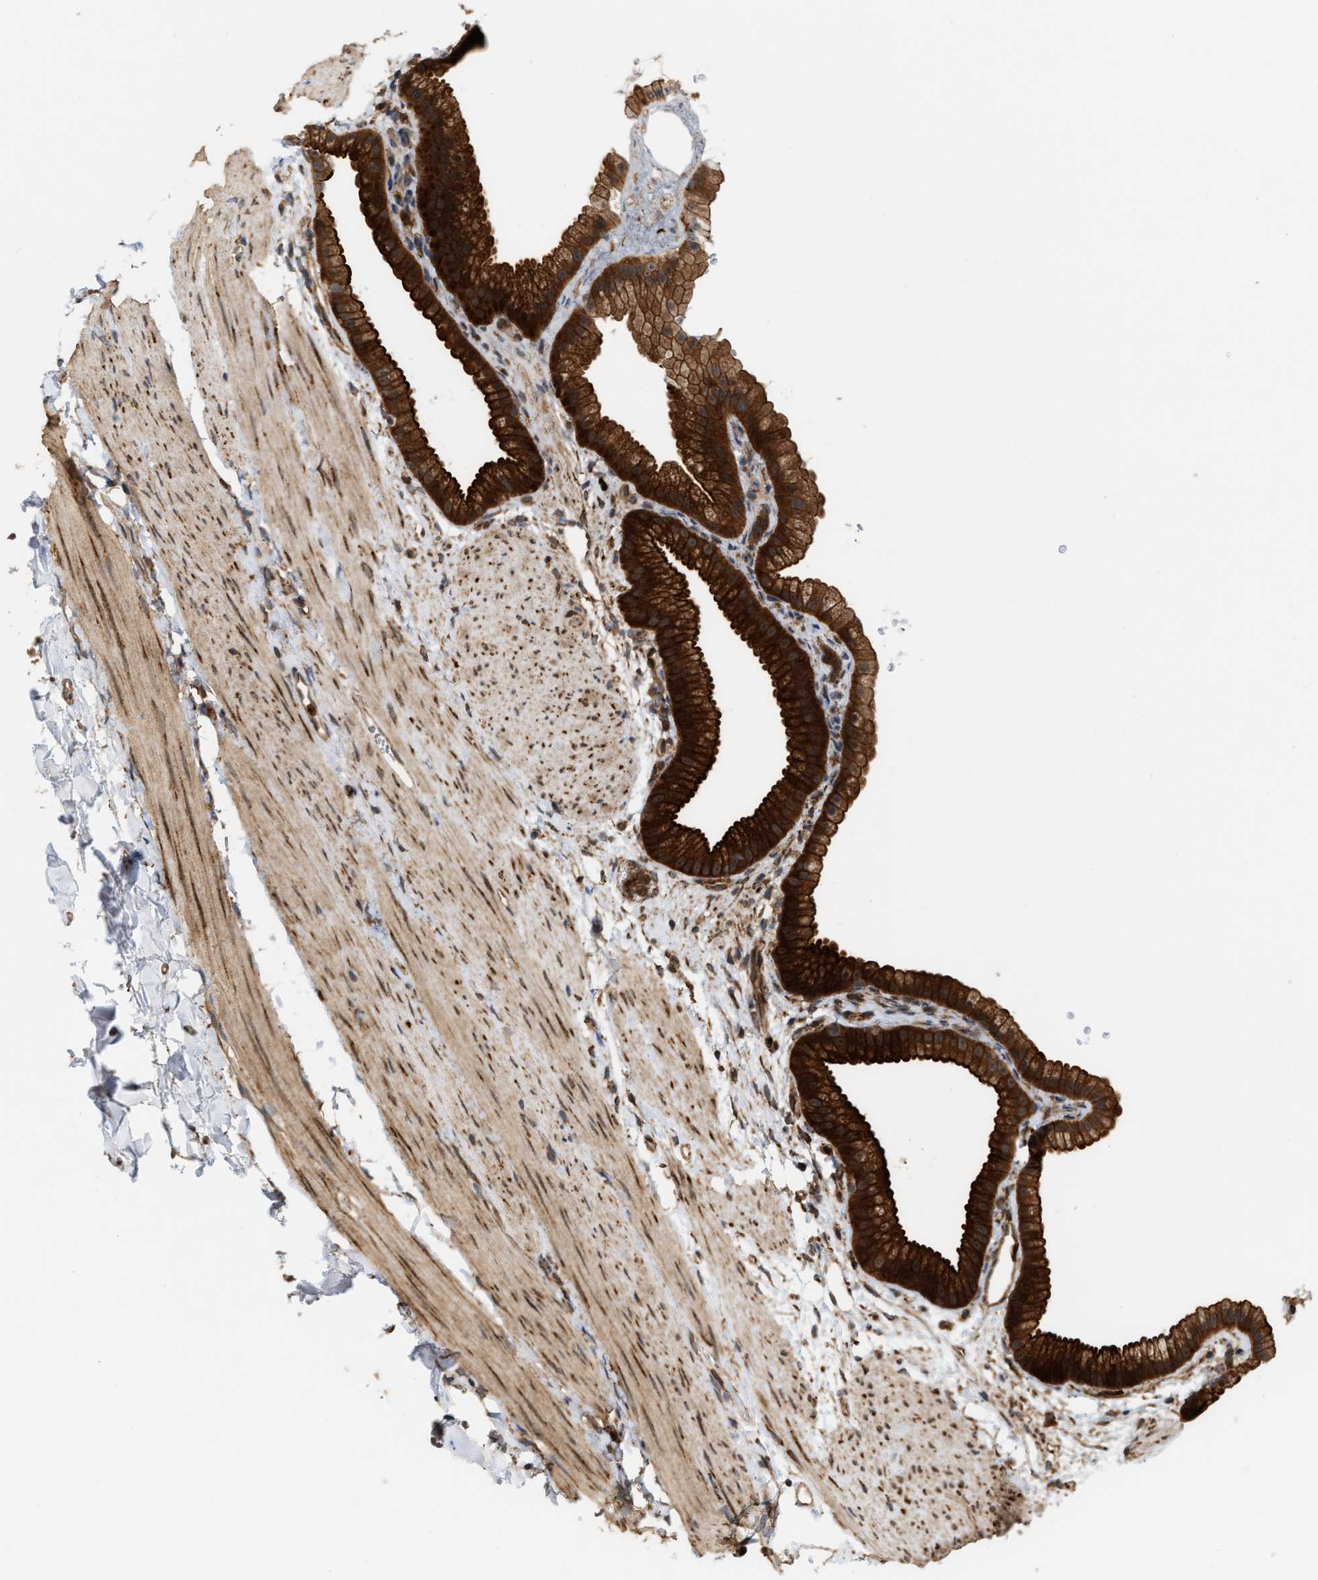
{"staining": {"intensity": "strong", "quantity": ">75%", "location": "cytoplasmic/membranous"}, "tissue": "gallbladder", "cell_type": "Glandular cells", "image_type": "normal", "snomed": [{"axis": "morphology", "description": "Normal tissue, NOS"}, {"axis": "topography", "description": "Gallbladder"}], "caption": "Strong cytoplasmic/membranous protein staining is seen in about >75% of glandular cells in gallbladder.", "gene": "IQCE", "patient": {"sex": "female", "age": 64}}